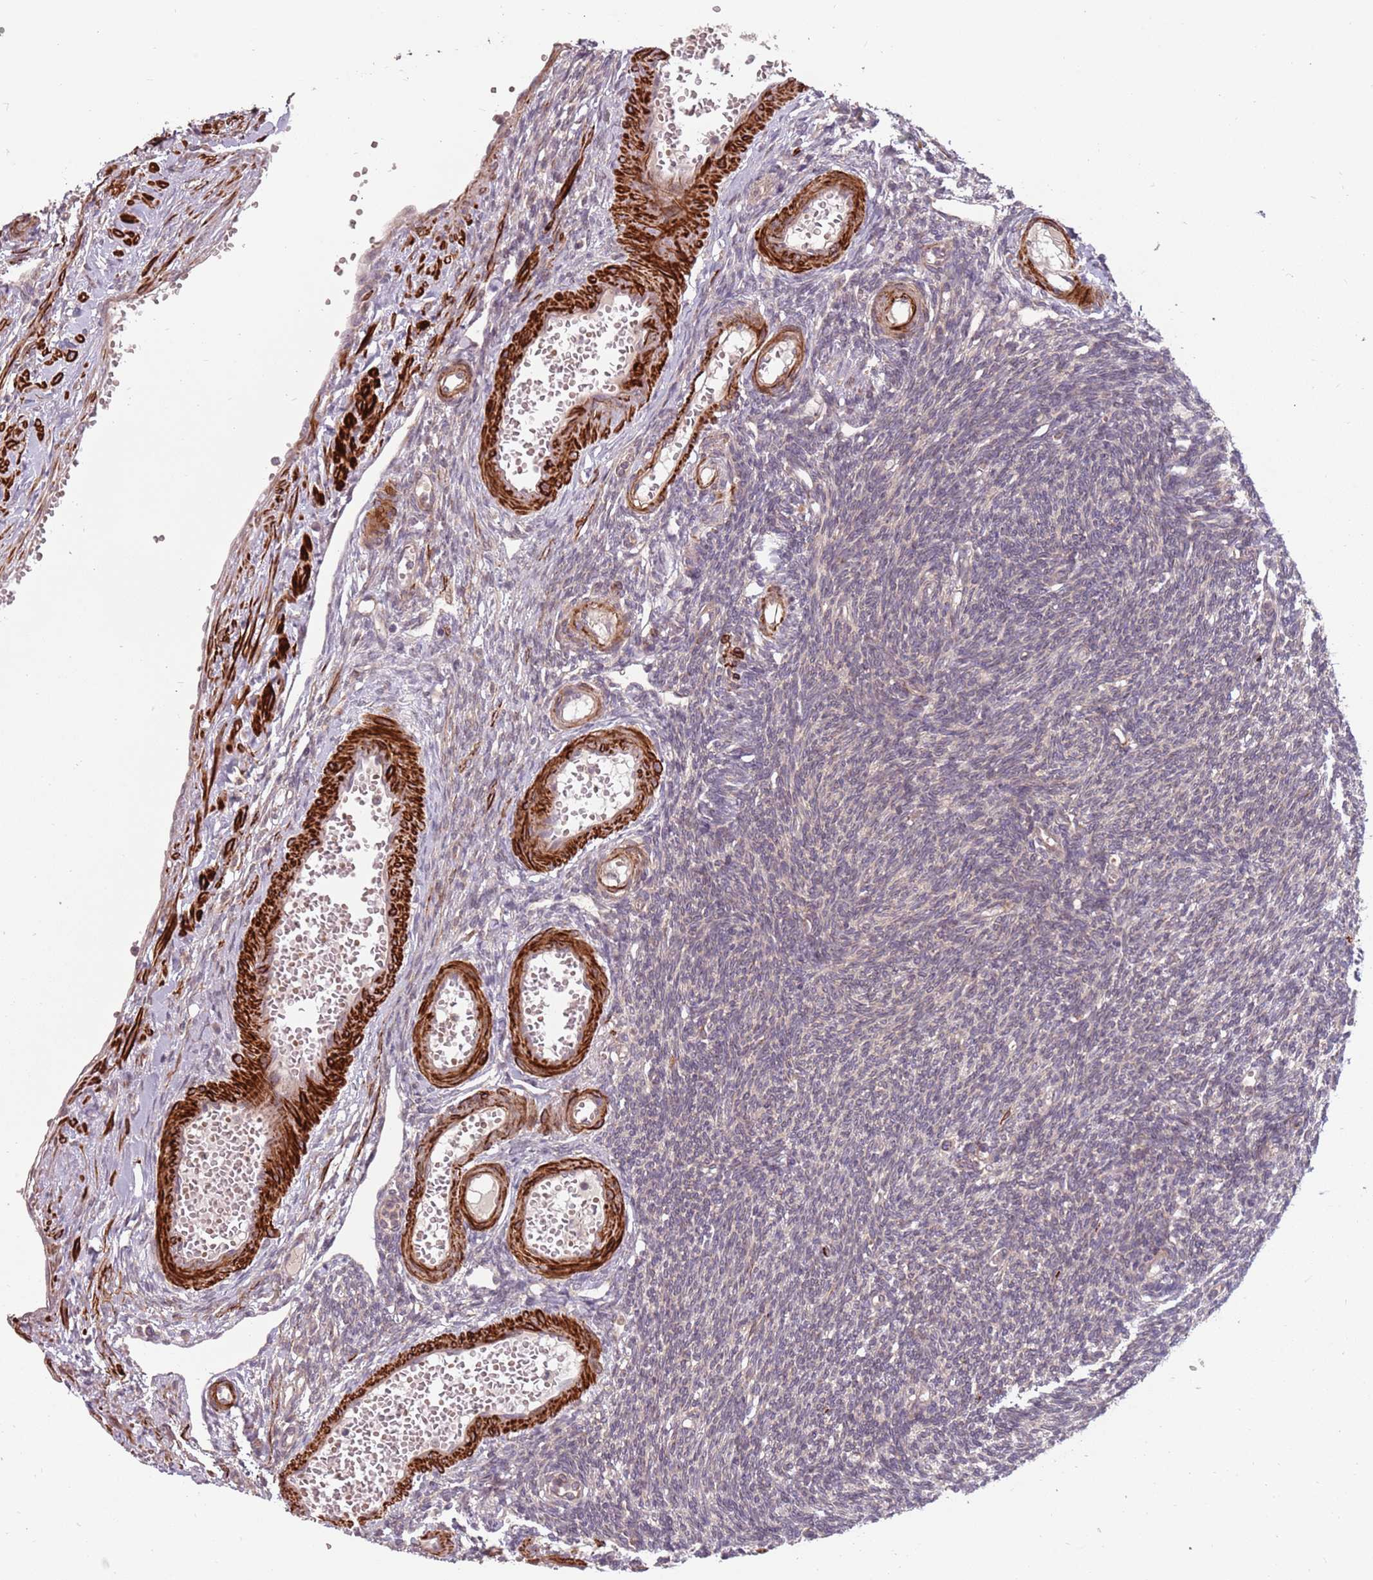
{"staining": {"intensity": "negative", "quantity": "none", "location": "none"}, "tissue": "ovary", "cell_type": "Ovarian stroma cells", "image_type": "normal", "snomed": [{"axis": "morphology", "description": "Normal tissue, NOS"}, {"axis": "morphology", "description": "Cyst, NOS"}, {"axis": "topography", "description": "Ovary"}], "caption": "A high-resolution photomicrograph shows immunohistochemistry staining of benign ovary, which exhibits no significant positivity in ovarian stroma cells.", "gene": "PLD6", "patient": {"sex": "female", "age": 33}}